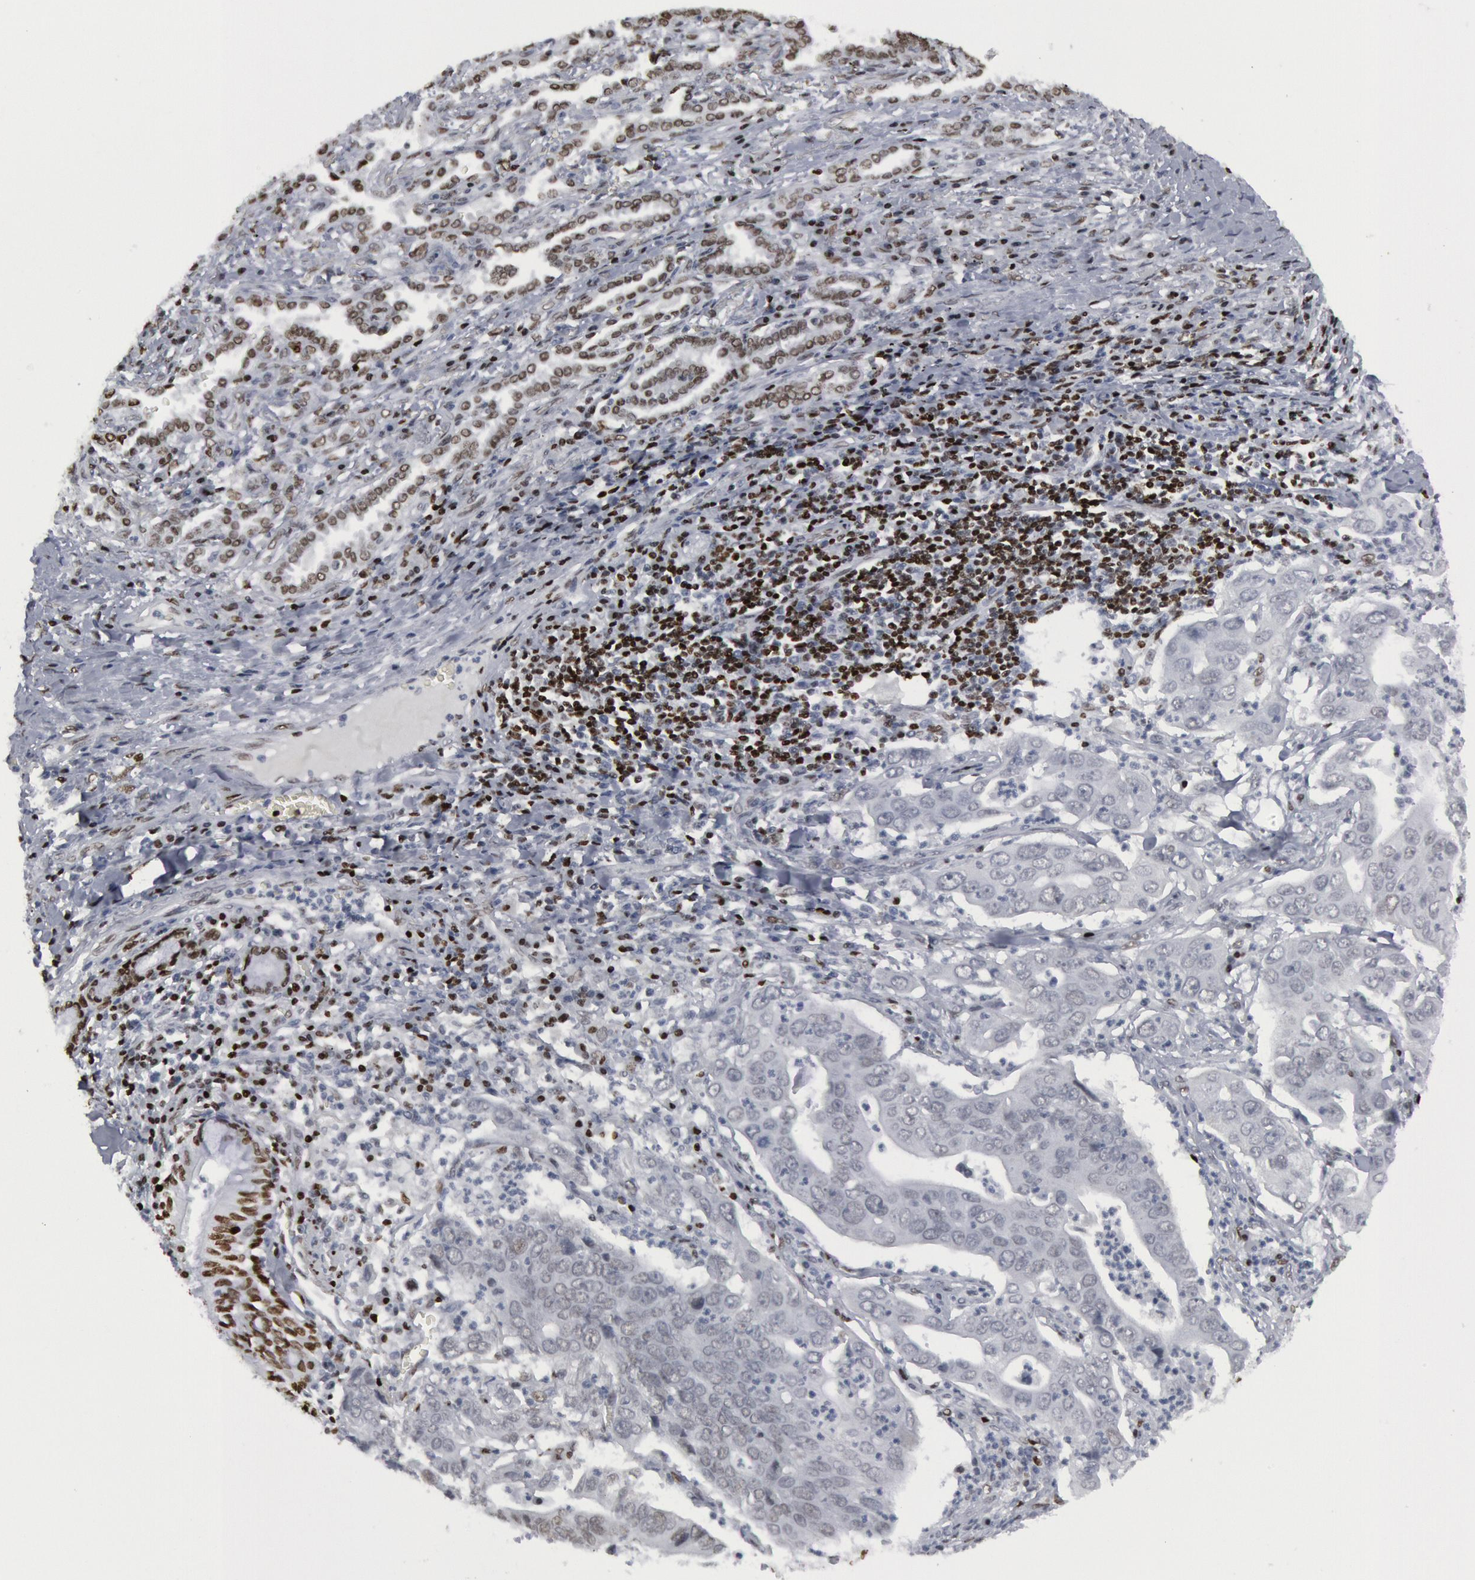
{"staining": {"intensity": "negative", "quantity": "none", "location": "none"}, "tissue": "lung cancer", "cell_type": "Tumor cells", "image_type": "cancer", "snomed": [{"axis": "morphology", "description": "Adenocarcinoma, NOS"}, {"axis": "topography", "description": "Lung"}], "caption": "Immunohistochemistry (IHC) image of neoplastic tissue: human lung adenocarcinoma stained with DAB shows no significant protein positivity in tumor cells.", "gene": "MECP2", "patient": {"sex": "male", "age": 48}}